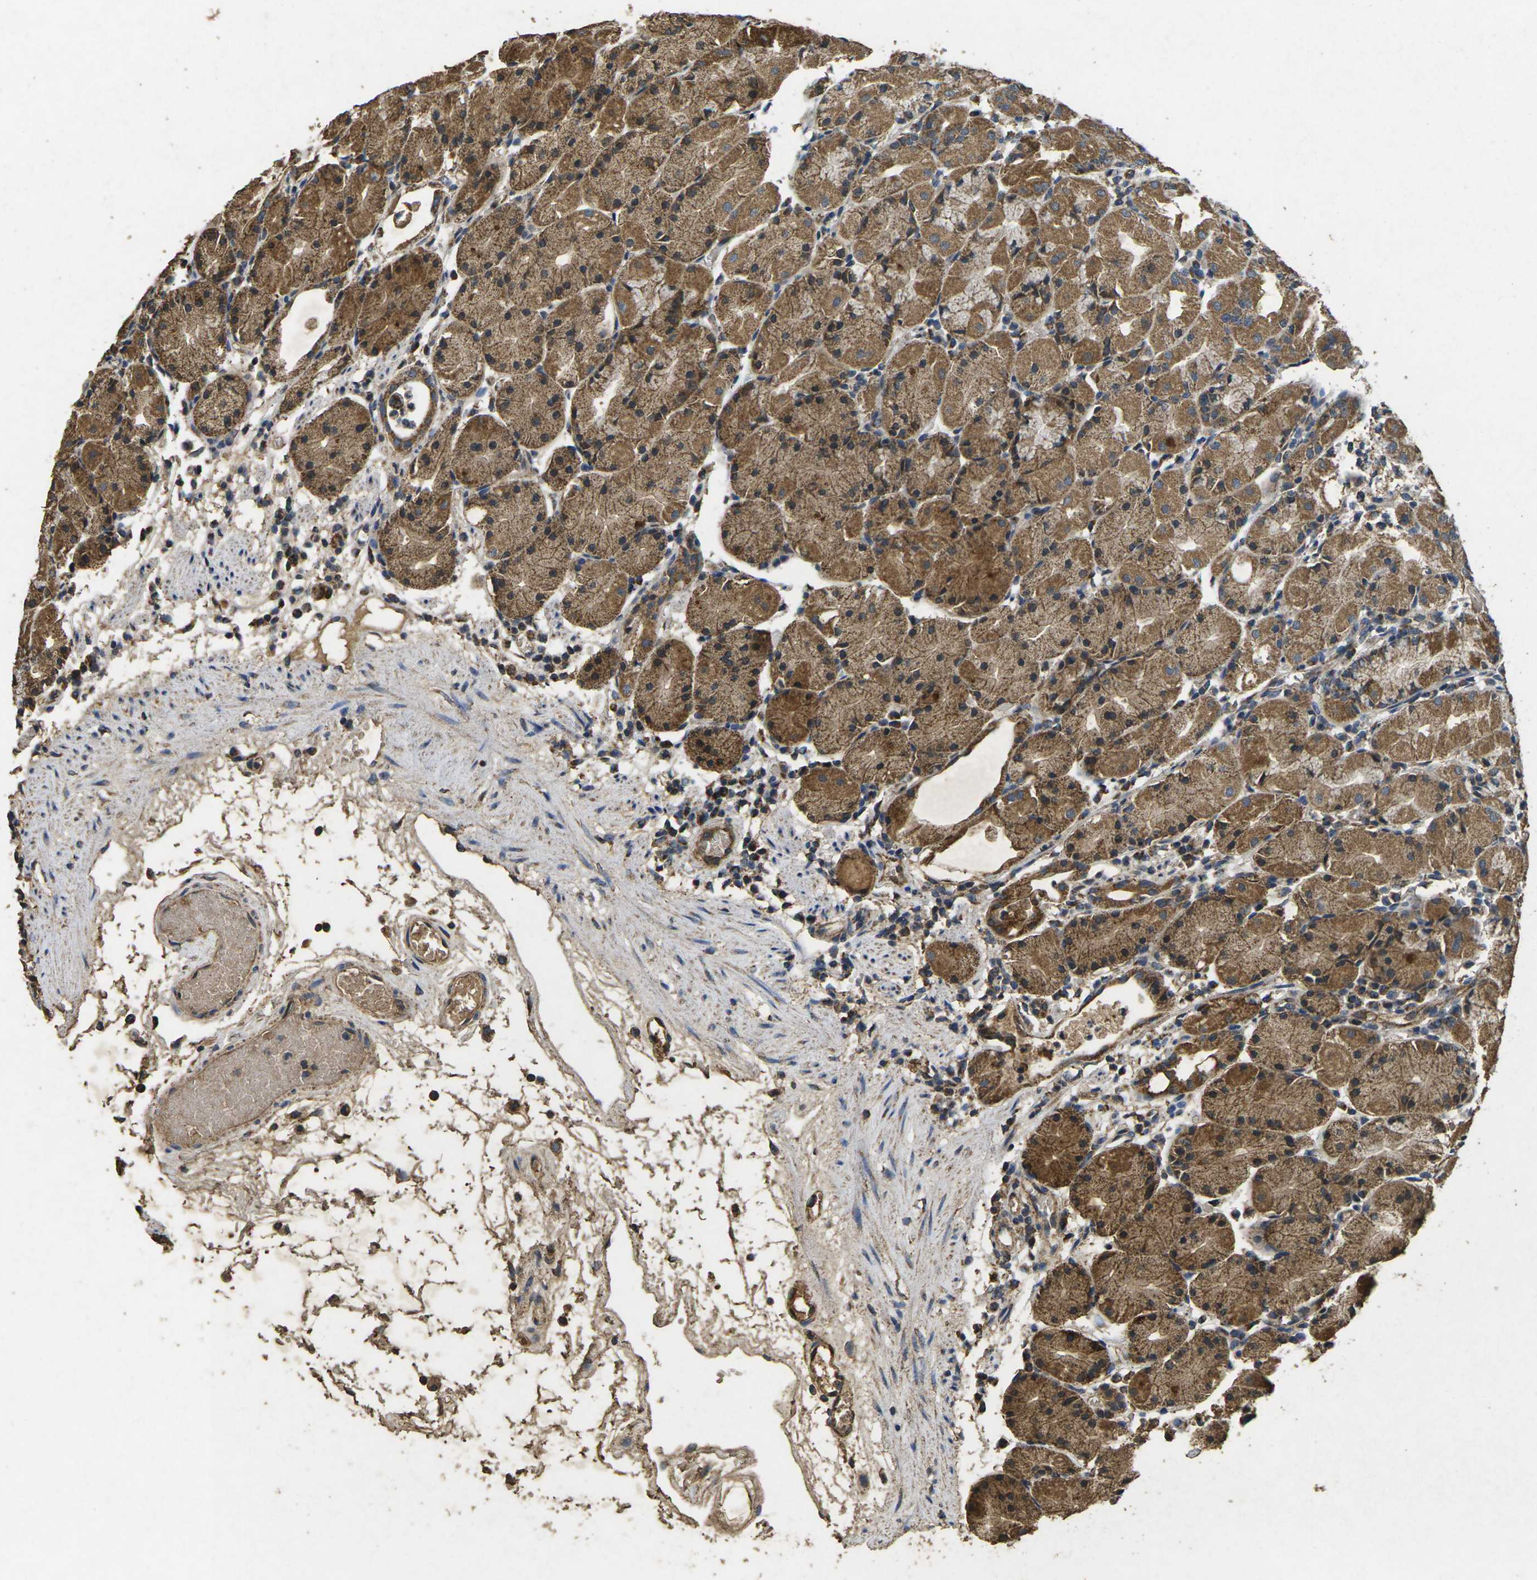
{"staining": {"intensity": "strong", "quantity": ">75%", "location": "cytoplasmic/membranous"}, "tissue": "stomach", "cell_type": "Glandular cells", "image_type": "normal", "snomed": [{"axis": "morphology", "description": "Normal tissue, NOS"}, {"axis": "topography", "description": "Stomach"}, {"axis": "topography", "description": "Stomach, lower"}], "caption": "A histopathology image of human stomach stained for a protein shows strong cytoplasmic/membranous brown staining in glandular cells. (brown staining indicates protein expression, while blue staining denotes nuclei).", "gene": "MAPK11", "patient": {"sex": "female", "age": 75}}